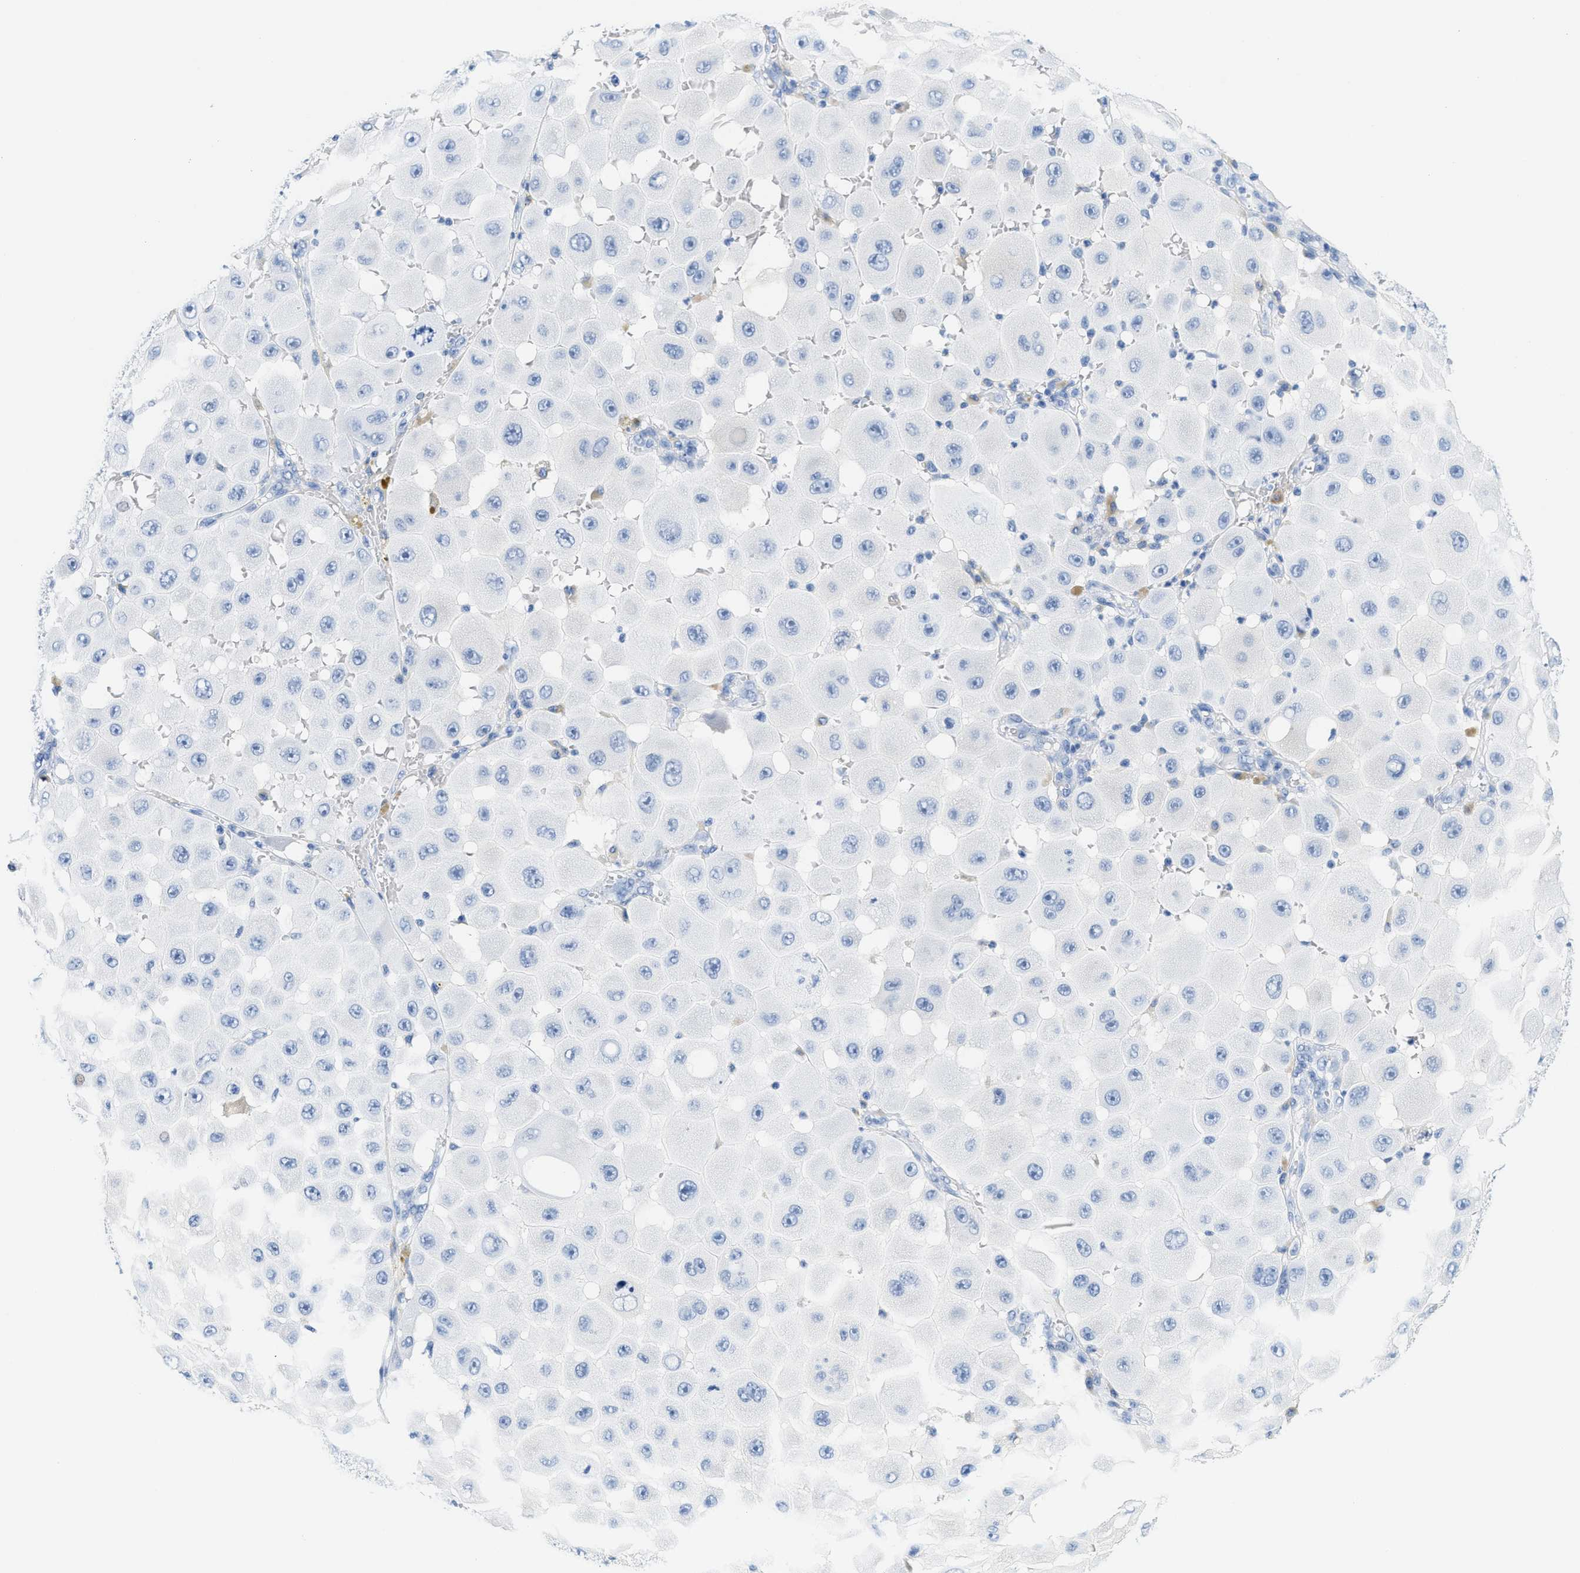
{"staining": {"intensity": "negative", "quantity": "none", "location": "none"}, "tissue": "melanoma", "cell_type": "Tumor cells", "image_type": "cancer", "snomed": [{"axis": "morphology", "description": "Malignant melanoma, NOS"}, {"axis": "topography", "description": "Skin"}], "caption": "An image of human melanoma is negative for staining in tumor cells.", "gene": "GSN", "patient": {"sex": "female", "age": 81}}